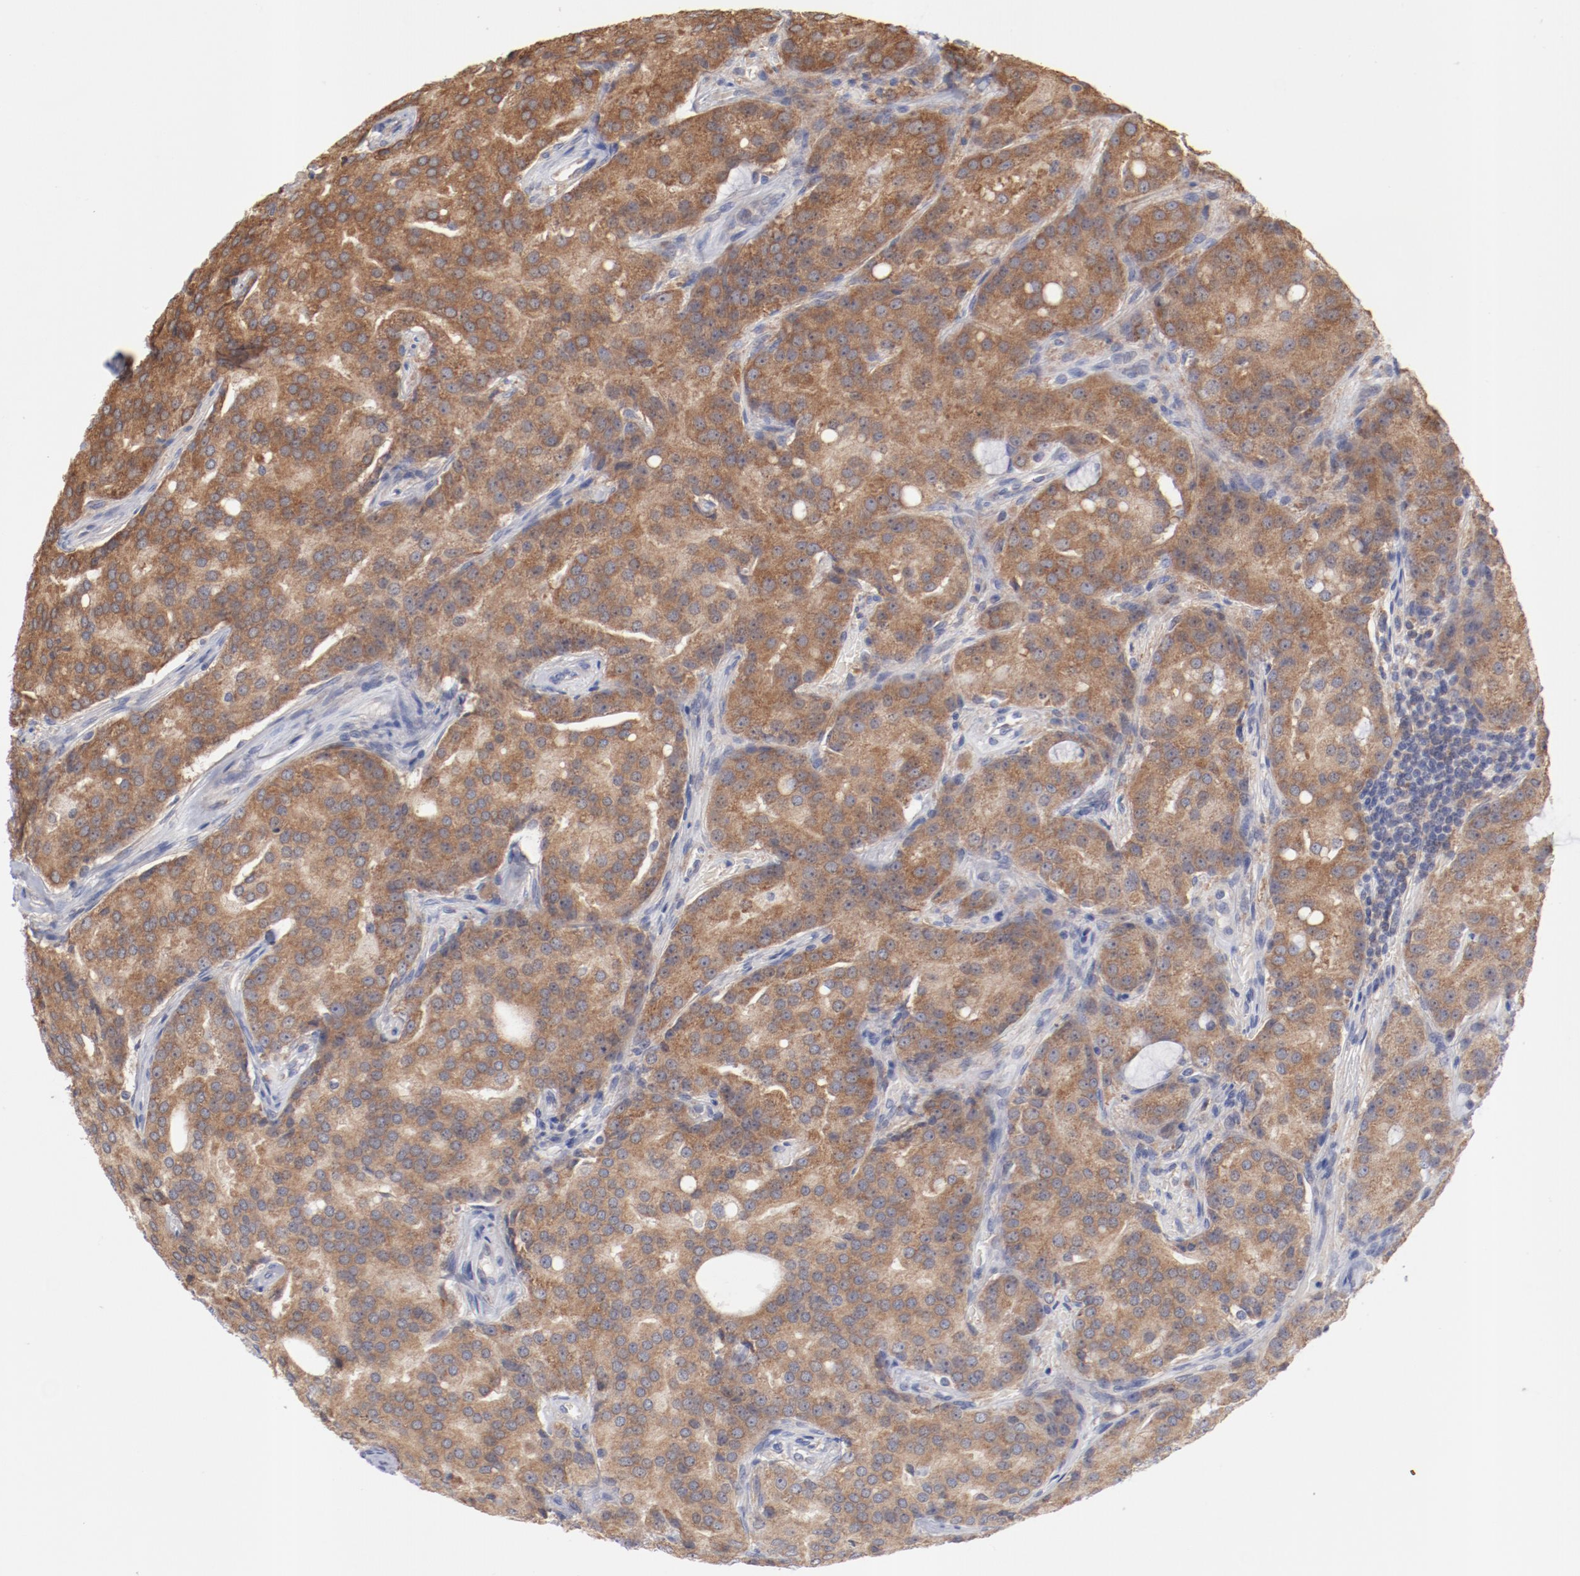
{"staining": {"intensity": "moderate", "quantity": ">75%", "location": "cytoplasmic/membranous"}, "tissue": "prostate cancer", "cell_type": "Tumor cells", "image_type": "cancer", "snomed": [{"axis": "morphology", "description": "Adenocarcinoma, High grade"}, {"axis": "topography", "description": "Prostate"}], "caption": "Prostate high-grade adenocarcinoma tissue reveals moderate cytoplasmic/membranous staining in approximately >75% of tumor cells", "gene": "PPFIBP2", "patient": {"sex": "male", "age": 72}}